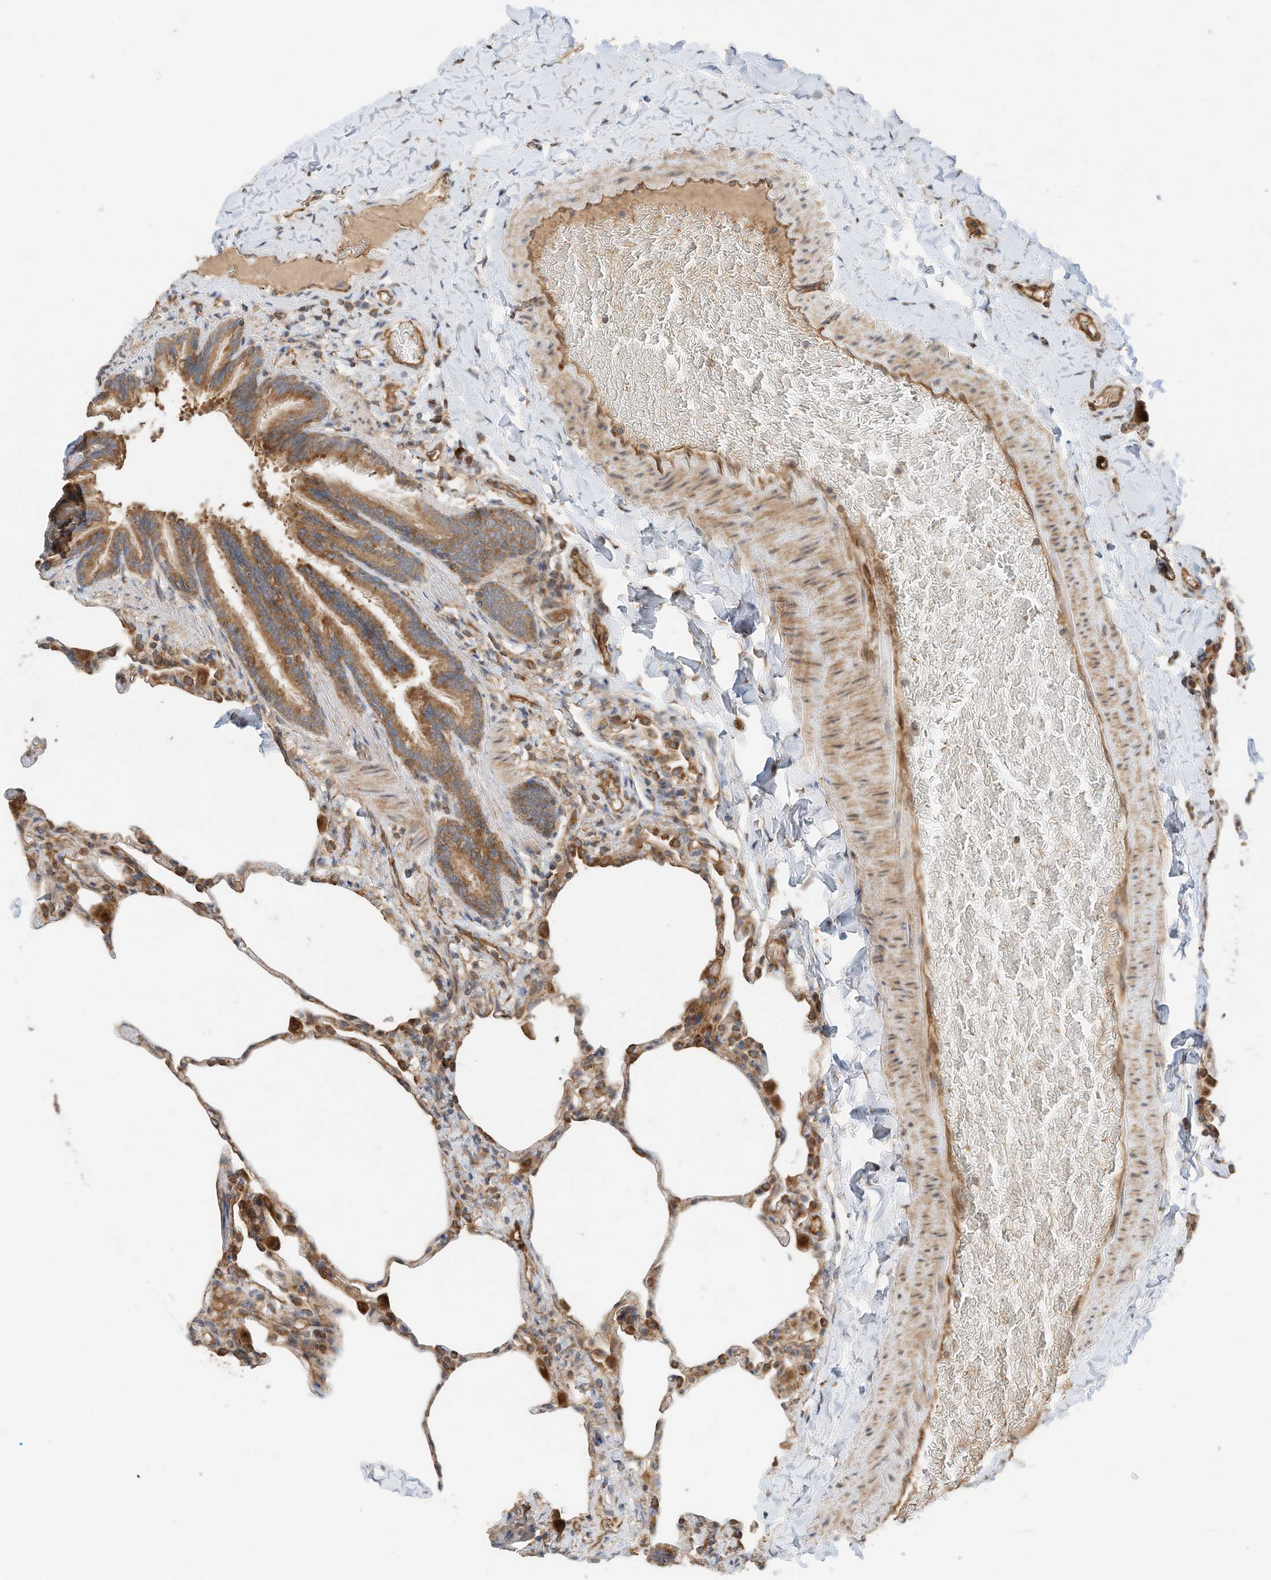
{"staining": {"intensity": "moderate", "quantity": "25%-75%", "location": "cytoplasmic/membranous"}, "tissue": "lung", "cell_type": "Alveolar cells", "image_type": "normal", "snomed": [{"axis": "morphology", "description": "Normal tissue, NOS"}, {"axis": "topography", "description": "Lung"}], "caption": "An immunohistochemistry (IHC) image of unremarkable tissue is shown. Protein staining in brown labels moderate cytoplasmic/membranous positivity in lung within alveolar cells.", "gene": "CPAMD8", "patient": {"sex": "male", "age": 20}}